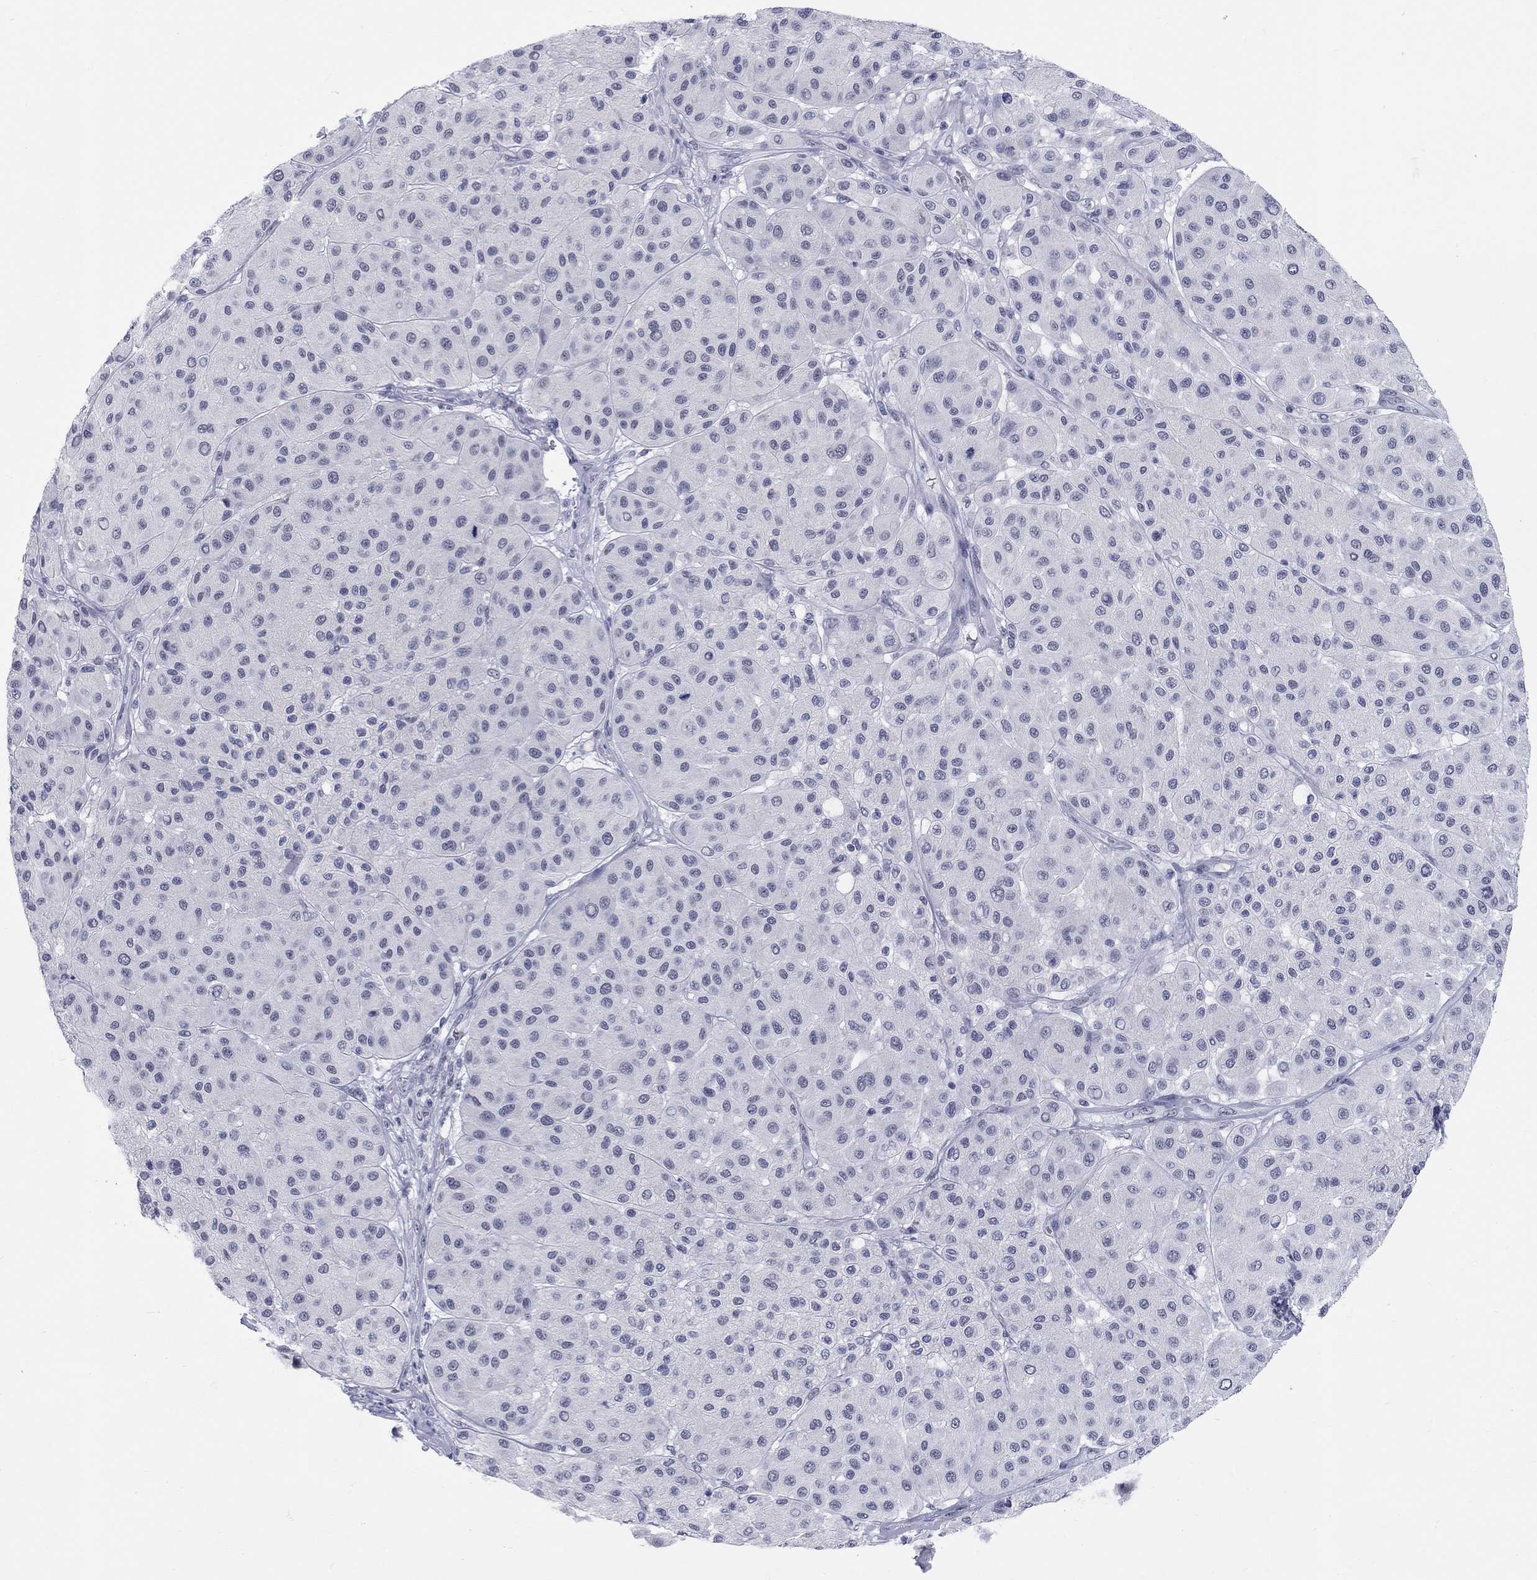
{"staining": {"intensity": "negative", "quantity": "none", "location": "none"}, "tissue": "melanoma", "cell_type": "Tumor cells", "image_type": "cancer", "snomed": [{"axis": "morphology", "description": "Malignant melanoma, Metastatic site"}, {"axis": "topography", "description": "Smooth muscle"}], "caption": "High power microscopy histopathology image of an IHC photomicrograph of malignant melanoma (metastatic site), revealing no significant staining in tumor cells. (Immunohistochemistry, brightfield microscopy, high magnification).", "gene": "DMTN", "patient": {"sex": "male", "age": 41}}